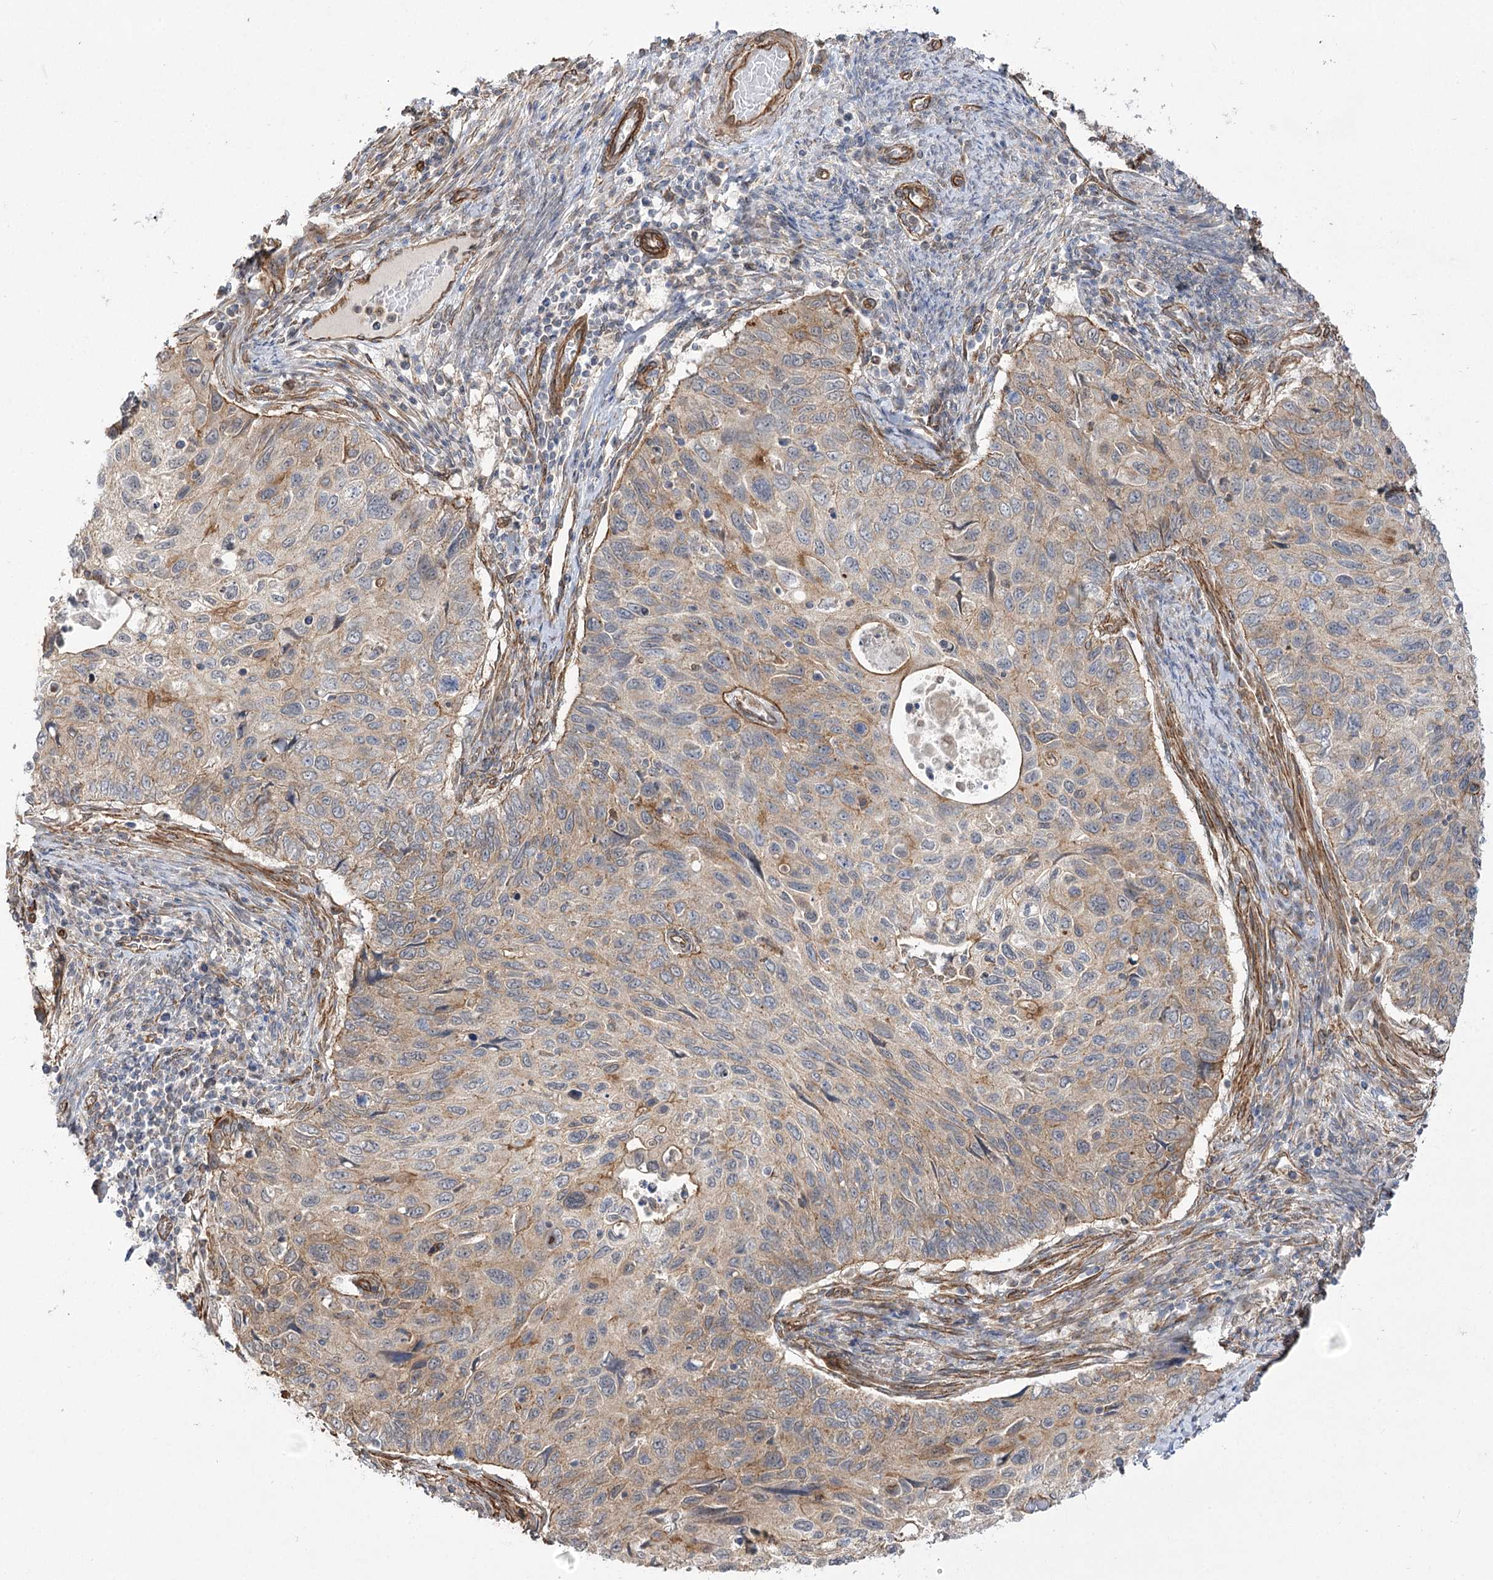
{"staining": {"intensity": "moderate", "quantity": "<25%", "location": "cytoplasmic/membranous"}, "tissue": "cervical cancer", "cell_type": "Tumor cells", "image_type": "cancer", "snomed": [{"axis": "morphology", "description": "Squamous cell carcinoma, NOS"}, {"axis": "topography", "description": "Cervix"}], "caption": "This micrograph displays cervical cancer stained with IHC to label a protein in brown. The cytoplasmic/membranous of tumor cells show moderate positivity for the protein. Nuclei are counter-stained blue.", "gene": "SH3BP5L", "patient": {"sex": "female", "age": 70}}